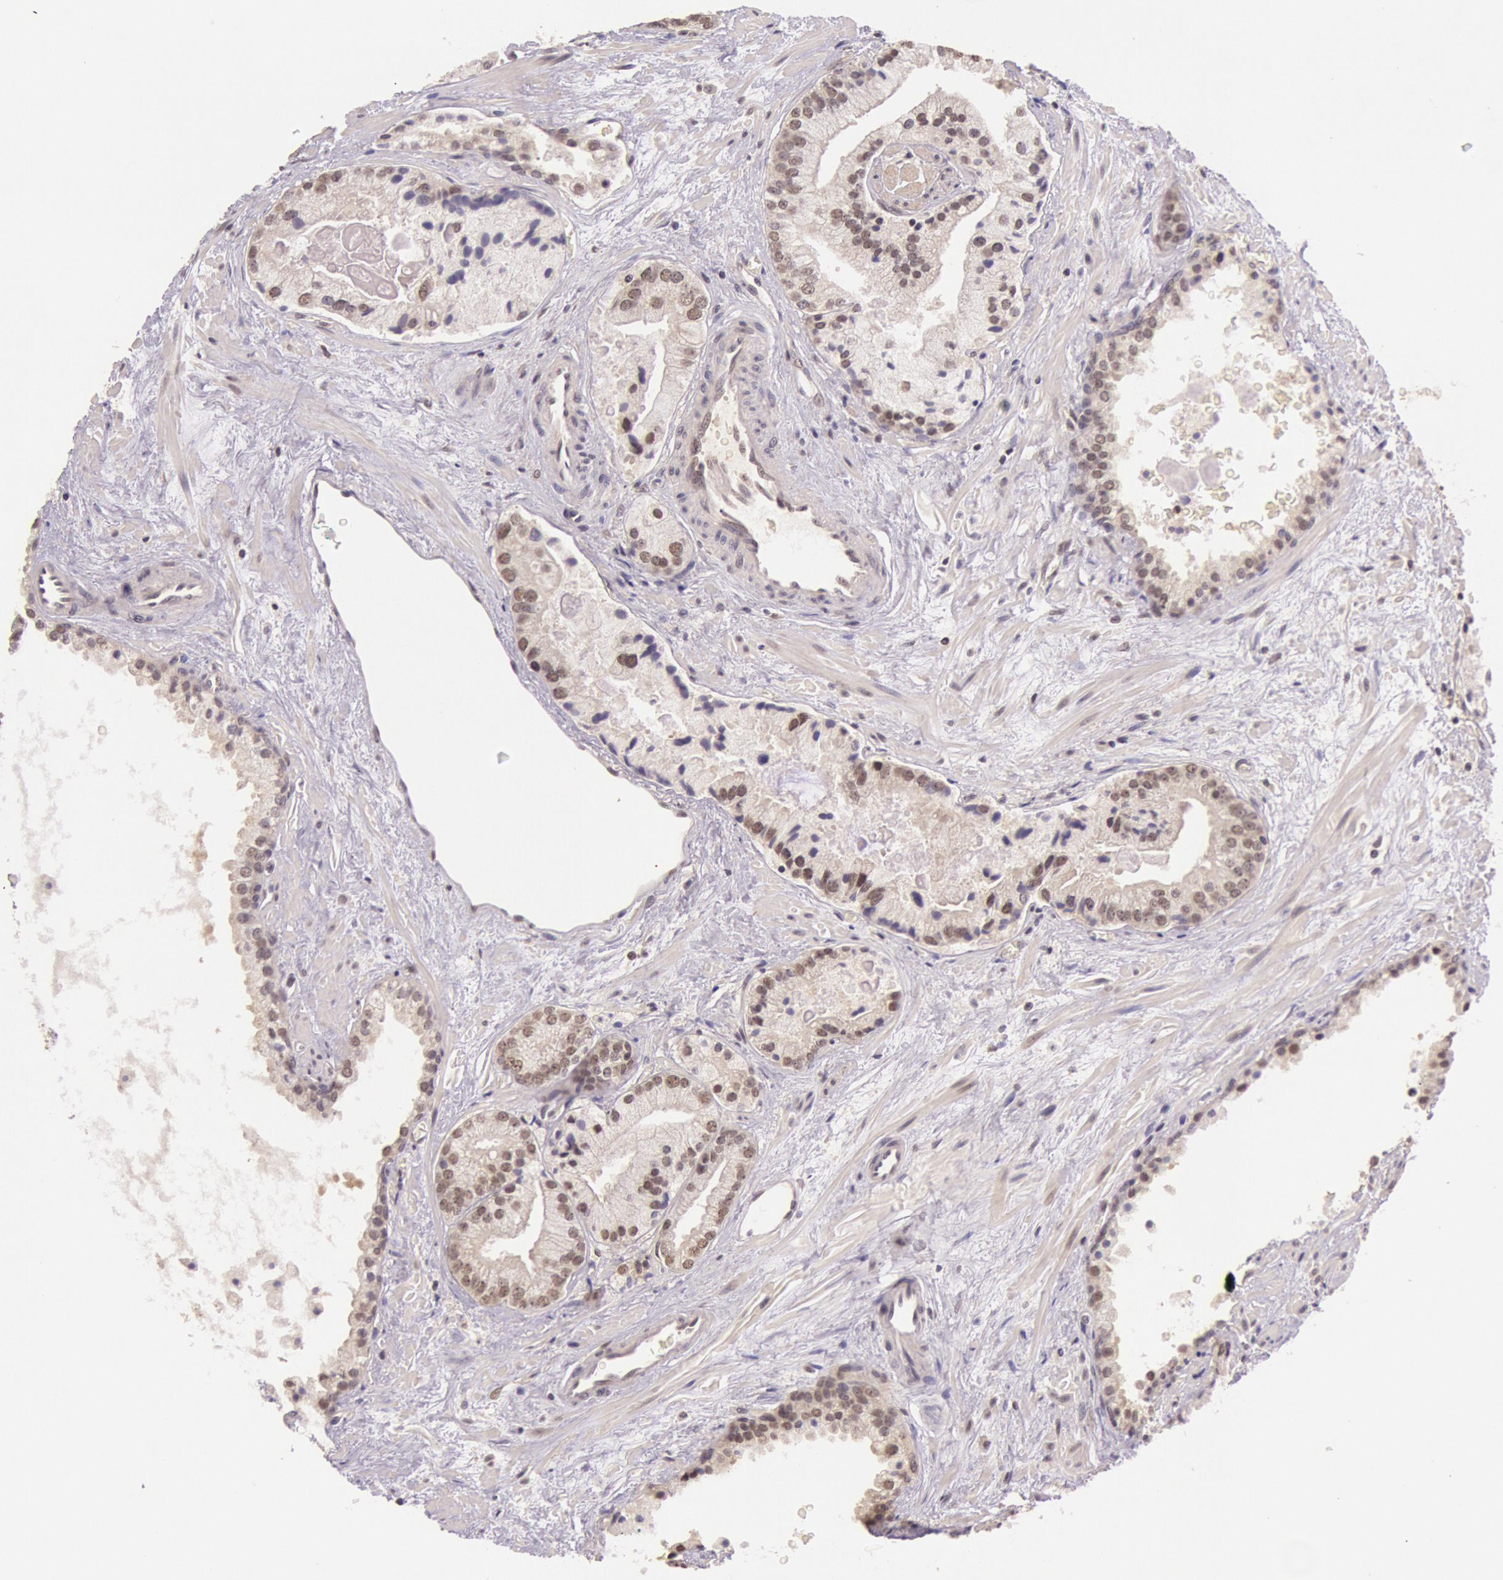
{"staining": {"intensity": "weak", "quantity": "25%-75%", "location": "cytoplasmic/membranous,nuclear"}, "tissue": "prostate cancer", "cell_type": "Tumor cells", "image_type": "cancer", "snomed": [{"axis": "morphology", "description": "Adenocarcinoma, Medium grade"}, {"axis": "topography", "description": "Prostate"}], "caption": "Weak cytoplasmic/membranous and nuclear staining is present in approximately 25%-75% of tumor cells in adenocarcinoma (medium-grade) (prostate).", "gene": "RTL10", "patient": {"sex": "male", "age": 70}}